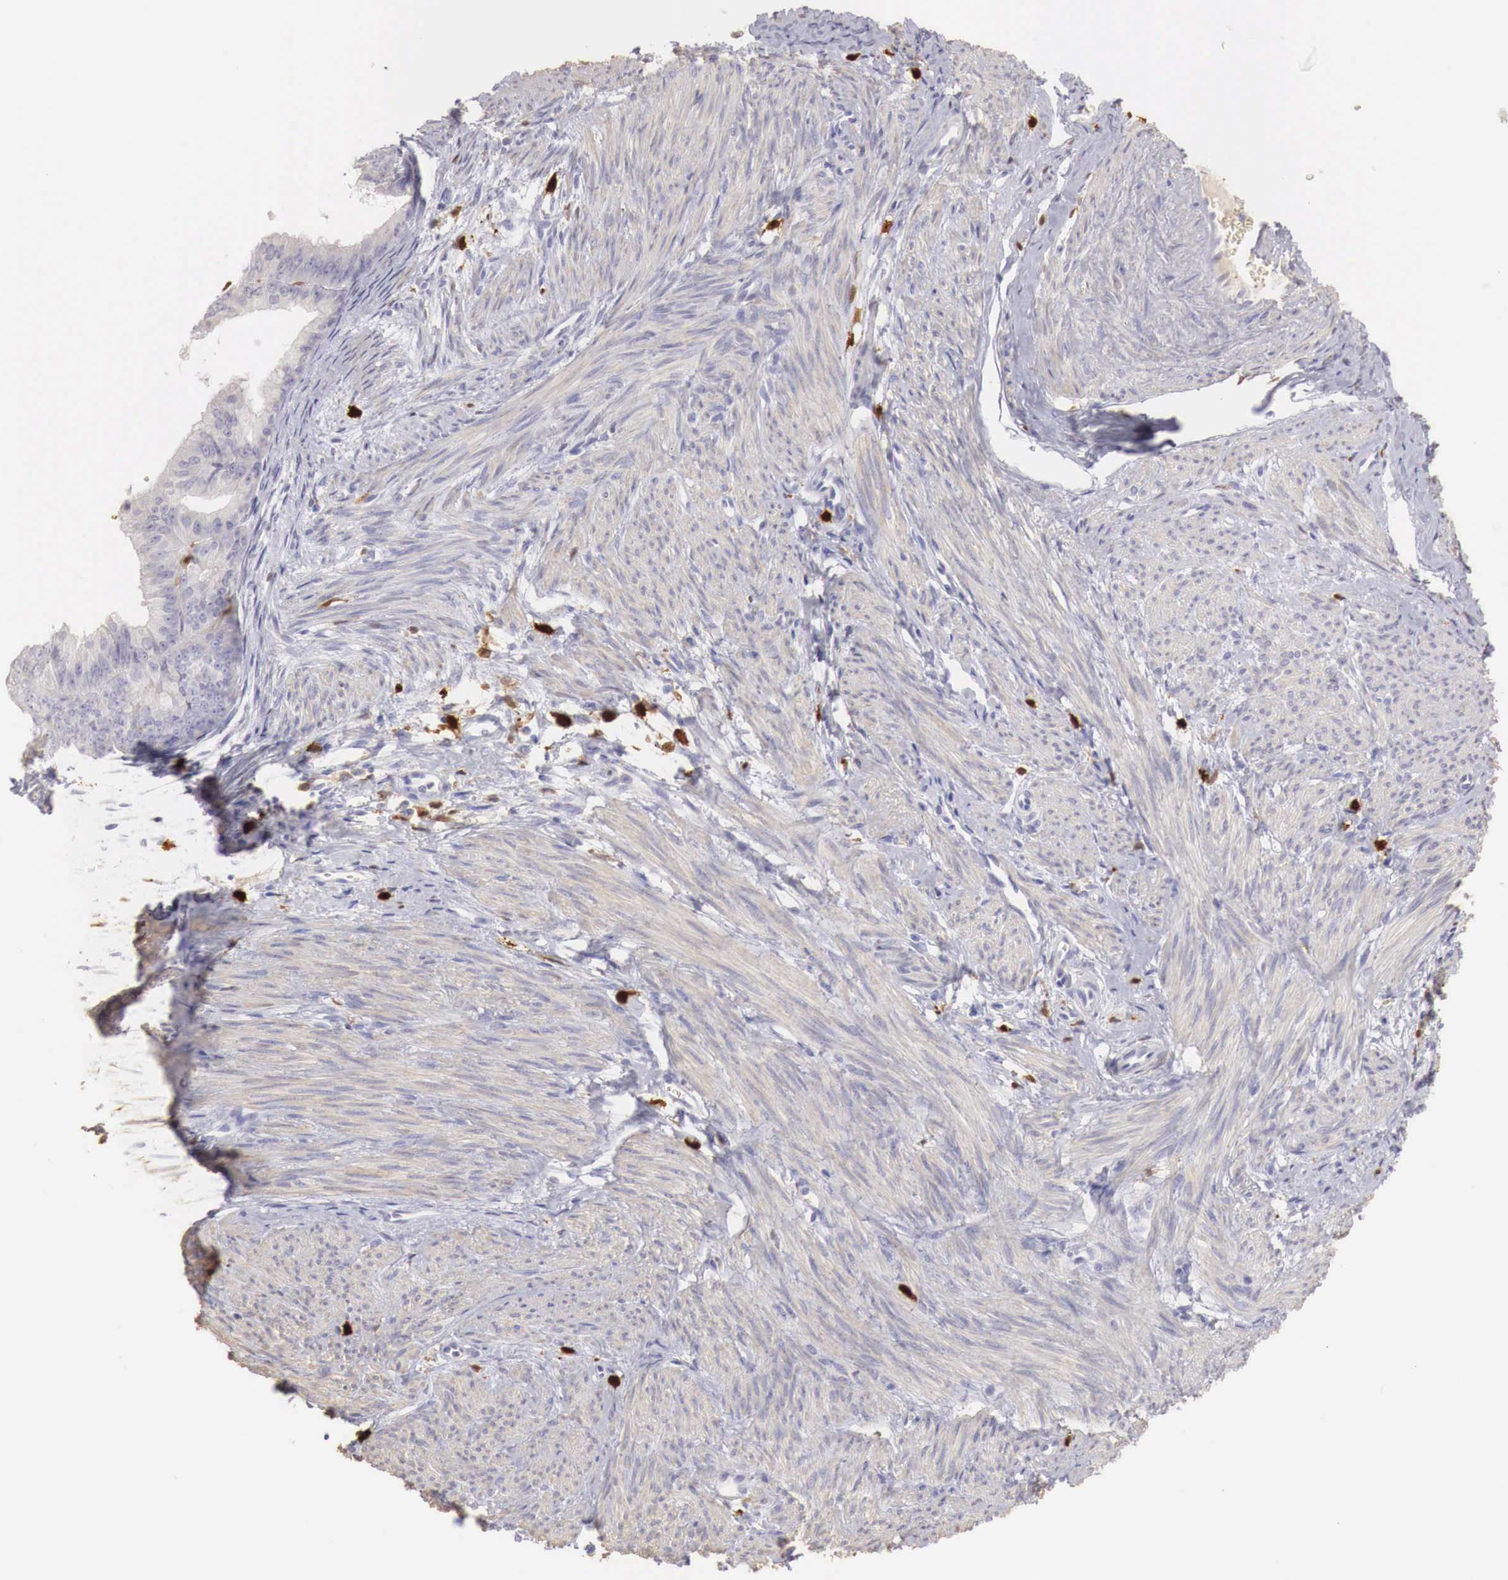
{"staining": {"intensity": "negative", "quantity": "none", "location": "none"}, "tissue": "endometrial cancer", "cell_type": "Tumor cells", "image_type": "cancer", "snomed": [{"axis": "morphology", "description": "Adenocarcinoma, NOS"}, {"axis": "topography", "description": "Endometrium"}], "caption": "Human endometrial cancer stained for a protein using IHC exhibits no expression in tumor cells.", "gene": "RENBP", "patient": {"sex": "female", "age": 76}}